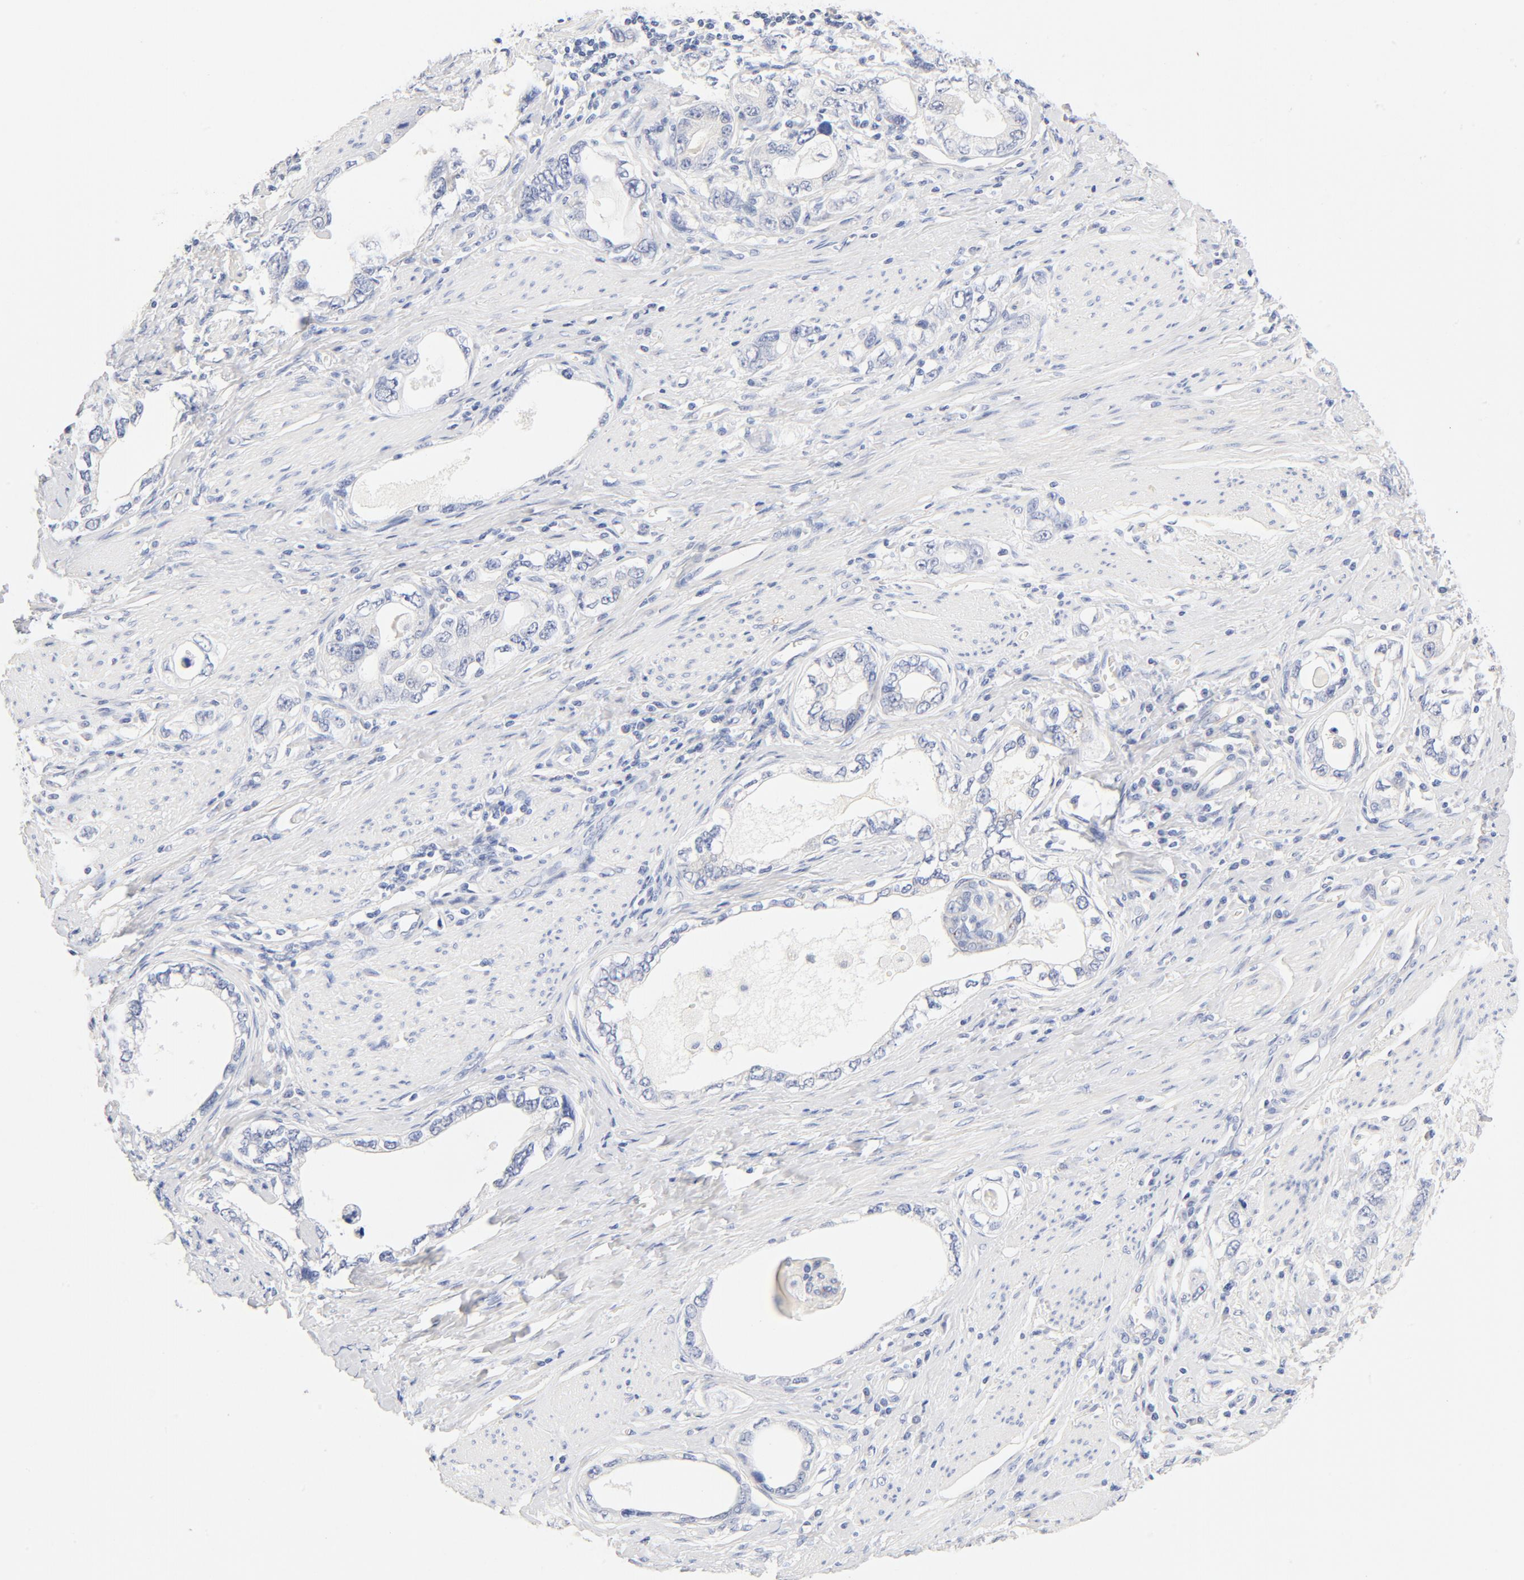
{"staining": {"intensity": "weak", "quantity": "<25%", "location": "cytoplasmic/membranous"}, "tissue": "stomach cancer", "cell_type": "Tumor cells", "image_type": "cancer", "snomed": [{"axis": "morphology", "description": "Adenocarcinoma, NOS"}, {"axis": "topography", "description": "Stomach, lower"}], "caption": "Tumor cells are negative for protein expression in human stomach cancer (adenocarcinoma).", "gene": "HOMER1", "patient": {"sex": "female", "age": 93}}